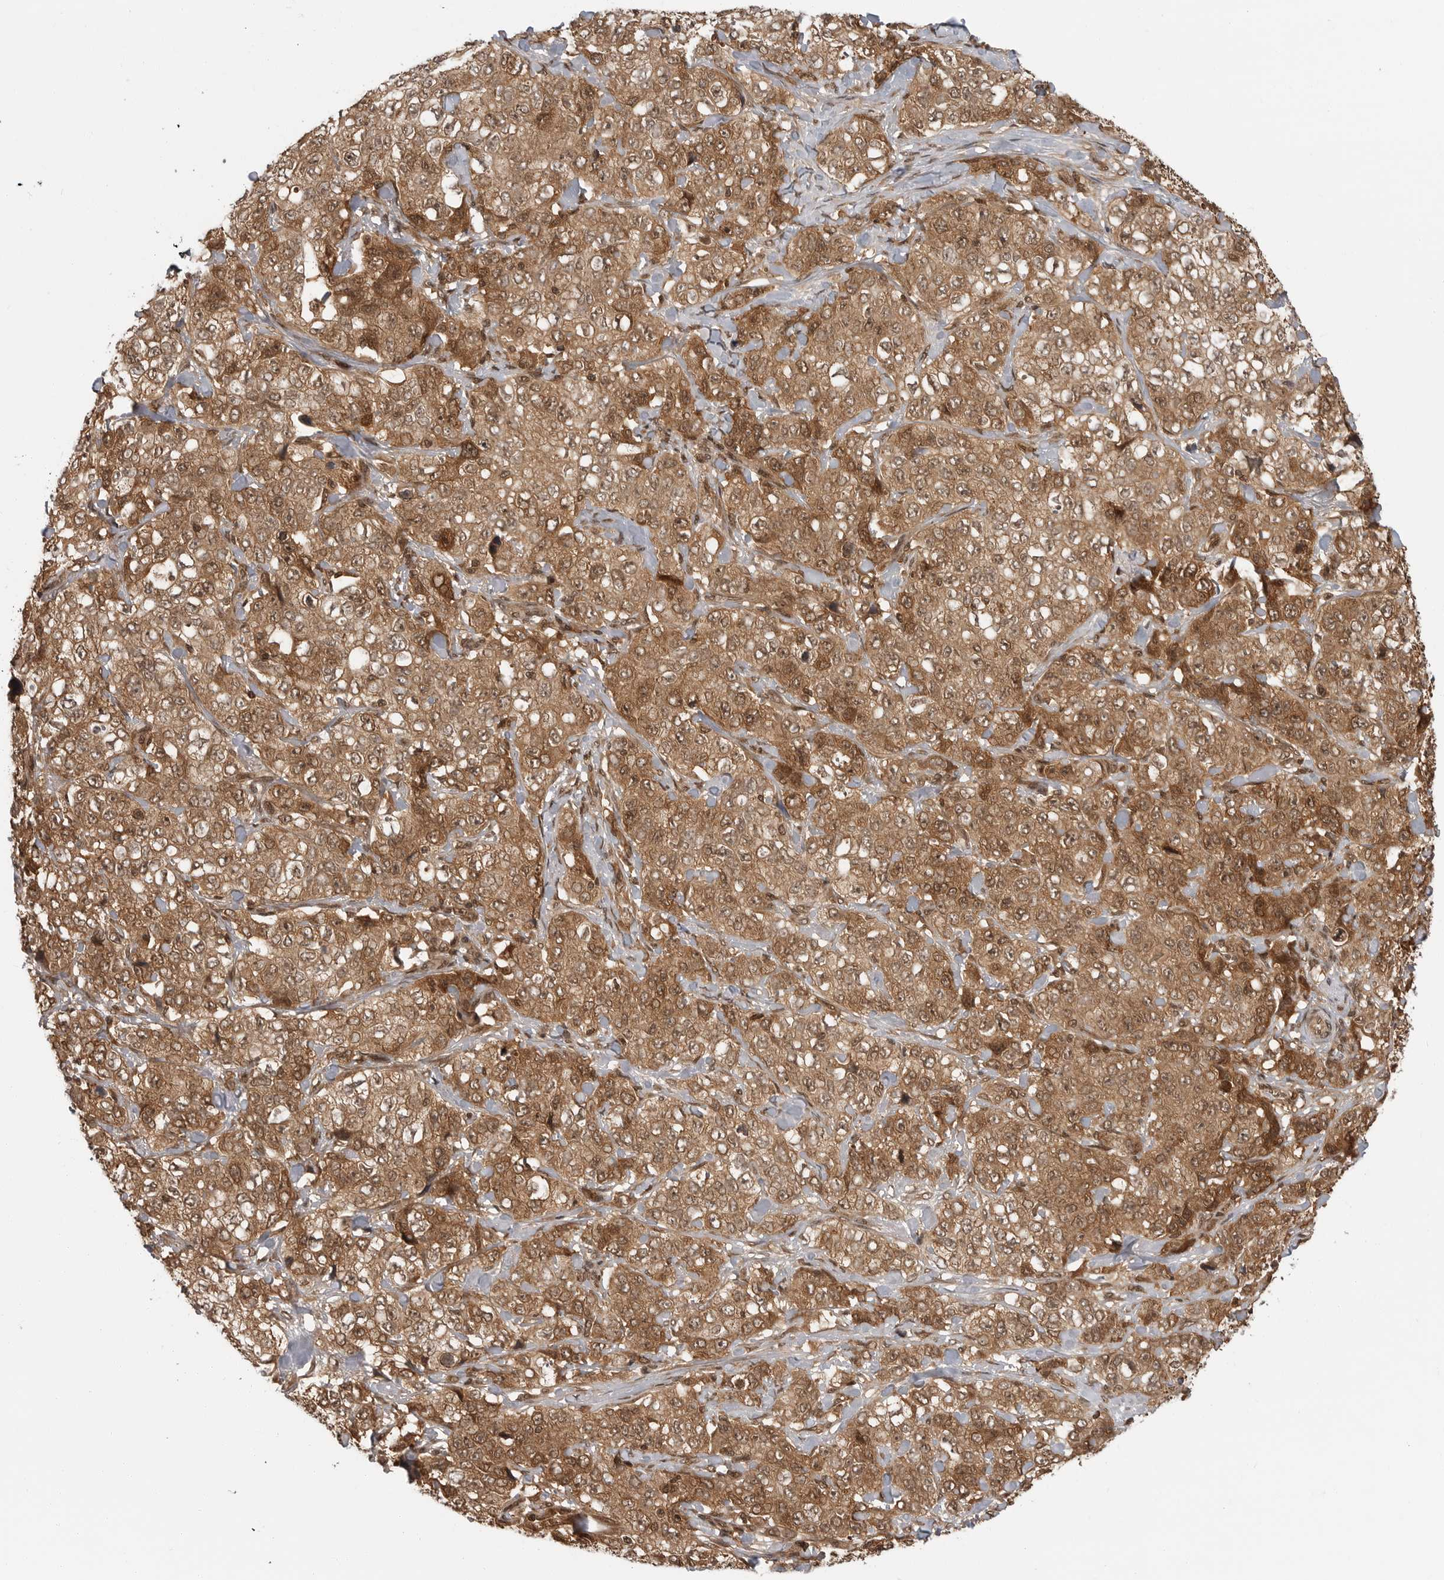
{"staining": {"intensity": "moderate", "quantity": ">75%", "location": "cytoplasmic/membranous,nuclear"}, "tissue": "stomach cancer", "cell_type": "Tumor cells", "image_type": "cancer", "snomed": [{"axis": "morphology", "description": "Adenocarcinoma, NOS"}, {"axis": "topography", "description": "Stomach"}], "caption": "DAB immunohistochemical staining of human stomach cancer (adenocarcinoma) exhibits moderate cytoplasmic/membranous and nuclear protein staining in about >75% of tumor cells. Using DAB (brown) and hematoxylin (blue) stains, captured at high magnification using brightfield microscopy.", "gene": "SZRD1", "patient": {"sex": "male", "age": 48}}